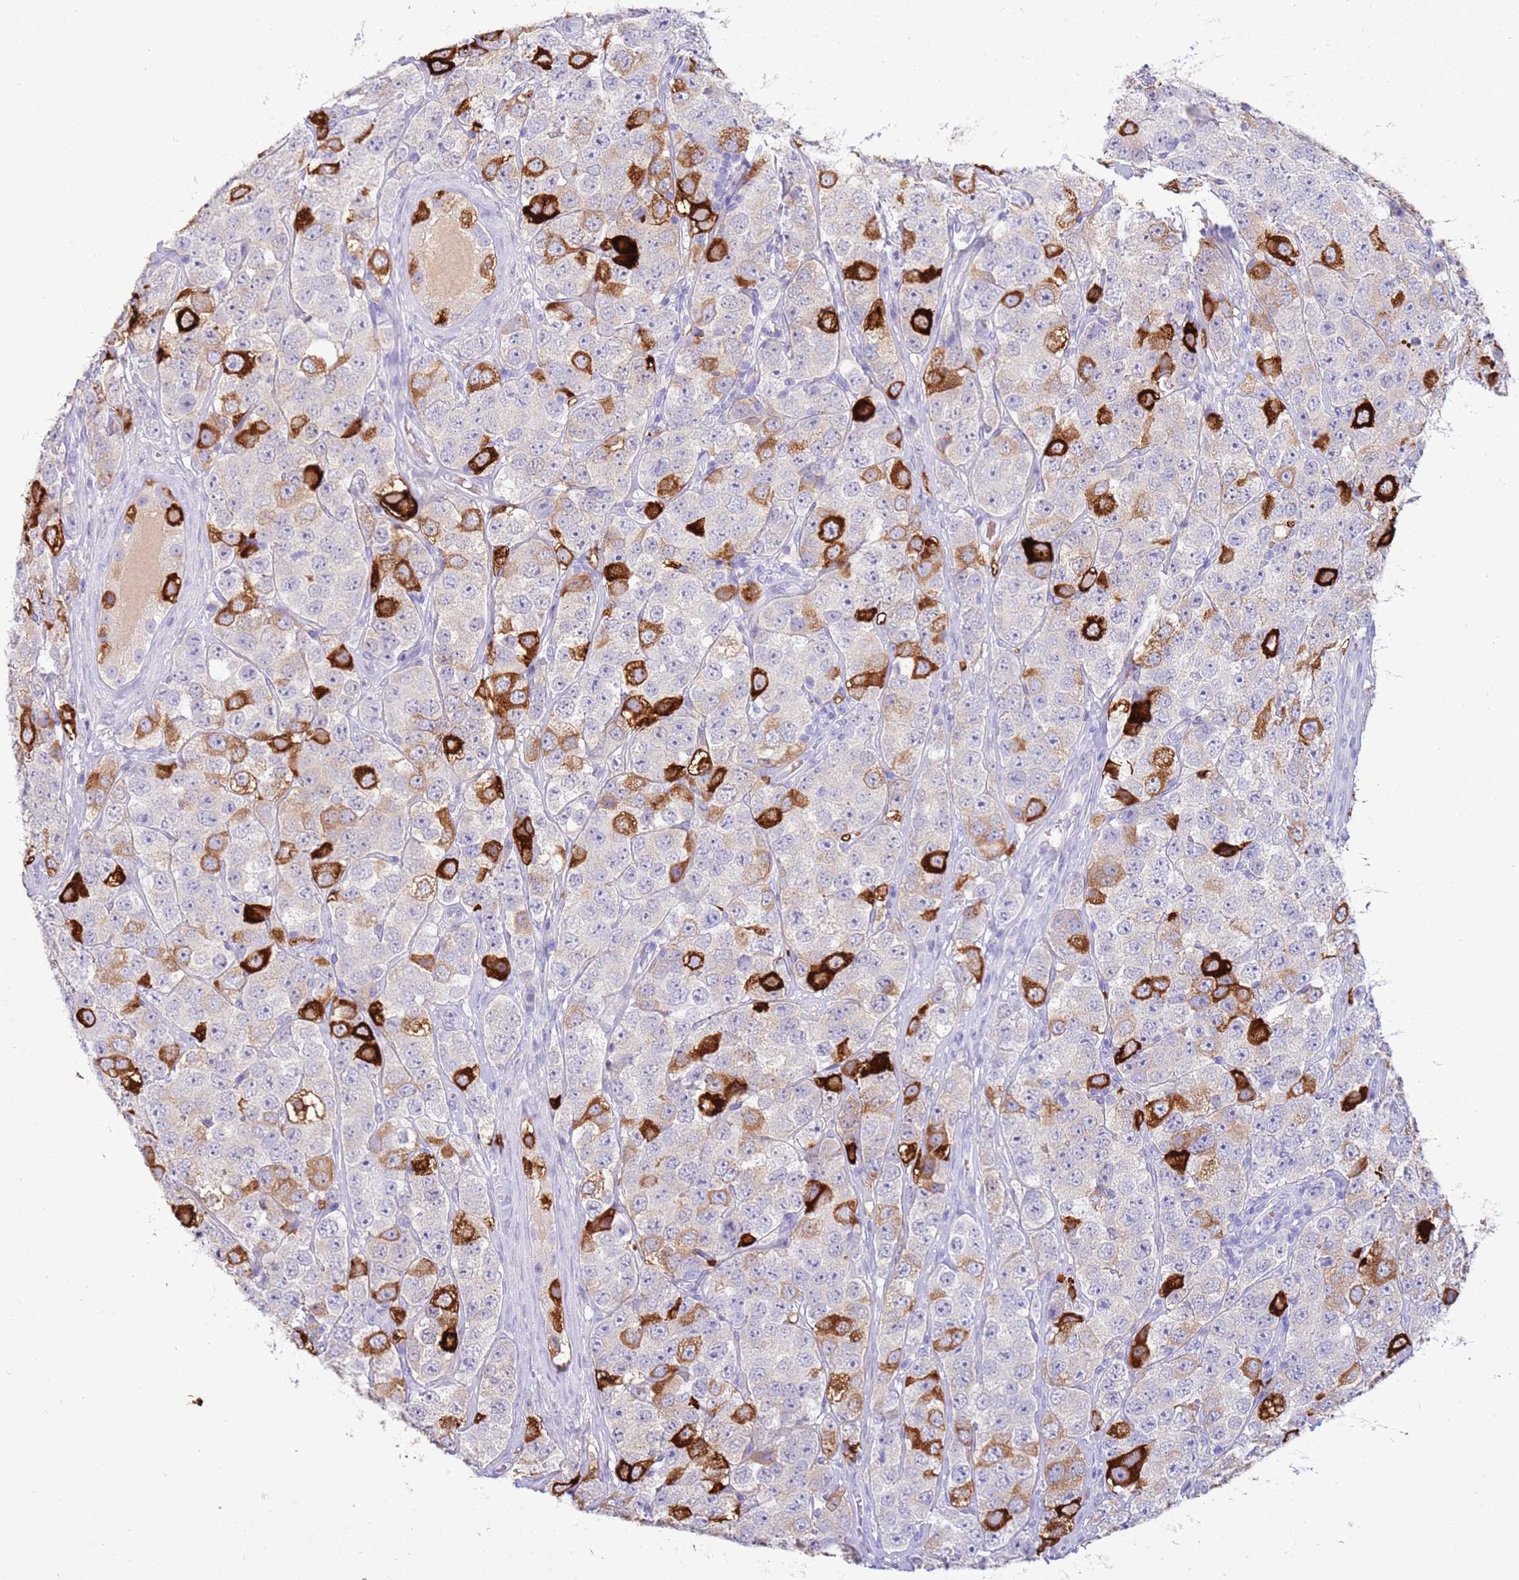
{"staining": {"intensity": "strong", "quantity": "<25%", "location": "cytoplasmic/membranous"}, "tissue": "testis cancer", "cell_type": "Tumor cells", "image_type": "cancer", "snomed": [{"axis": "morphology", "description": "Seminoma, NOS"}, {"axis": "topography", "description": "Testis"}], "caption": "Protein expression analysis of human testis cancer (seminoma) reveals strong cytoplasmic/membranous staining in about <25% of tumor cells. The staining is performed using DAB (3,3'-diaminobenzidine) brown chromogen to label protein expression. The nuclei are counter-stained blue using hematoxylin.", "gene": "EVPLL", "patient": {"sex": "male", "age": 28}}